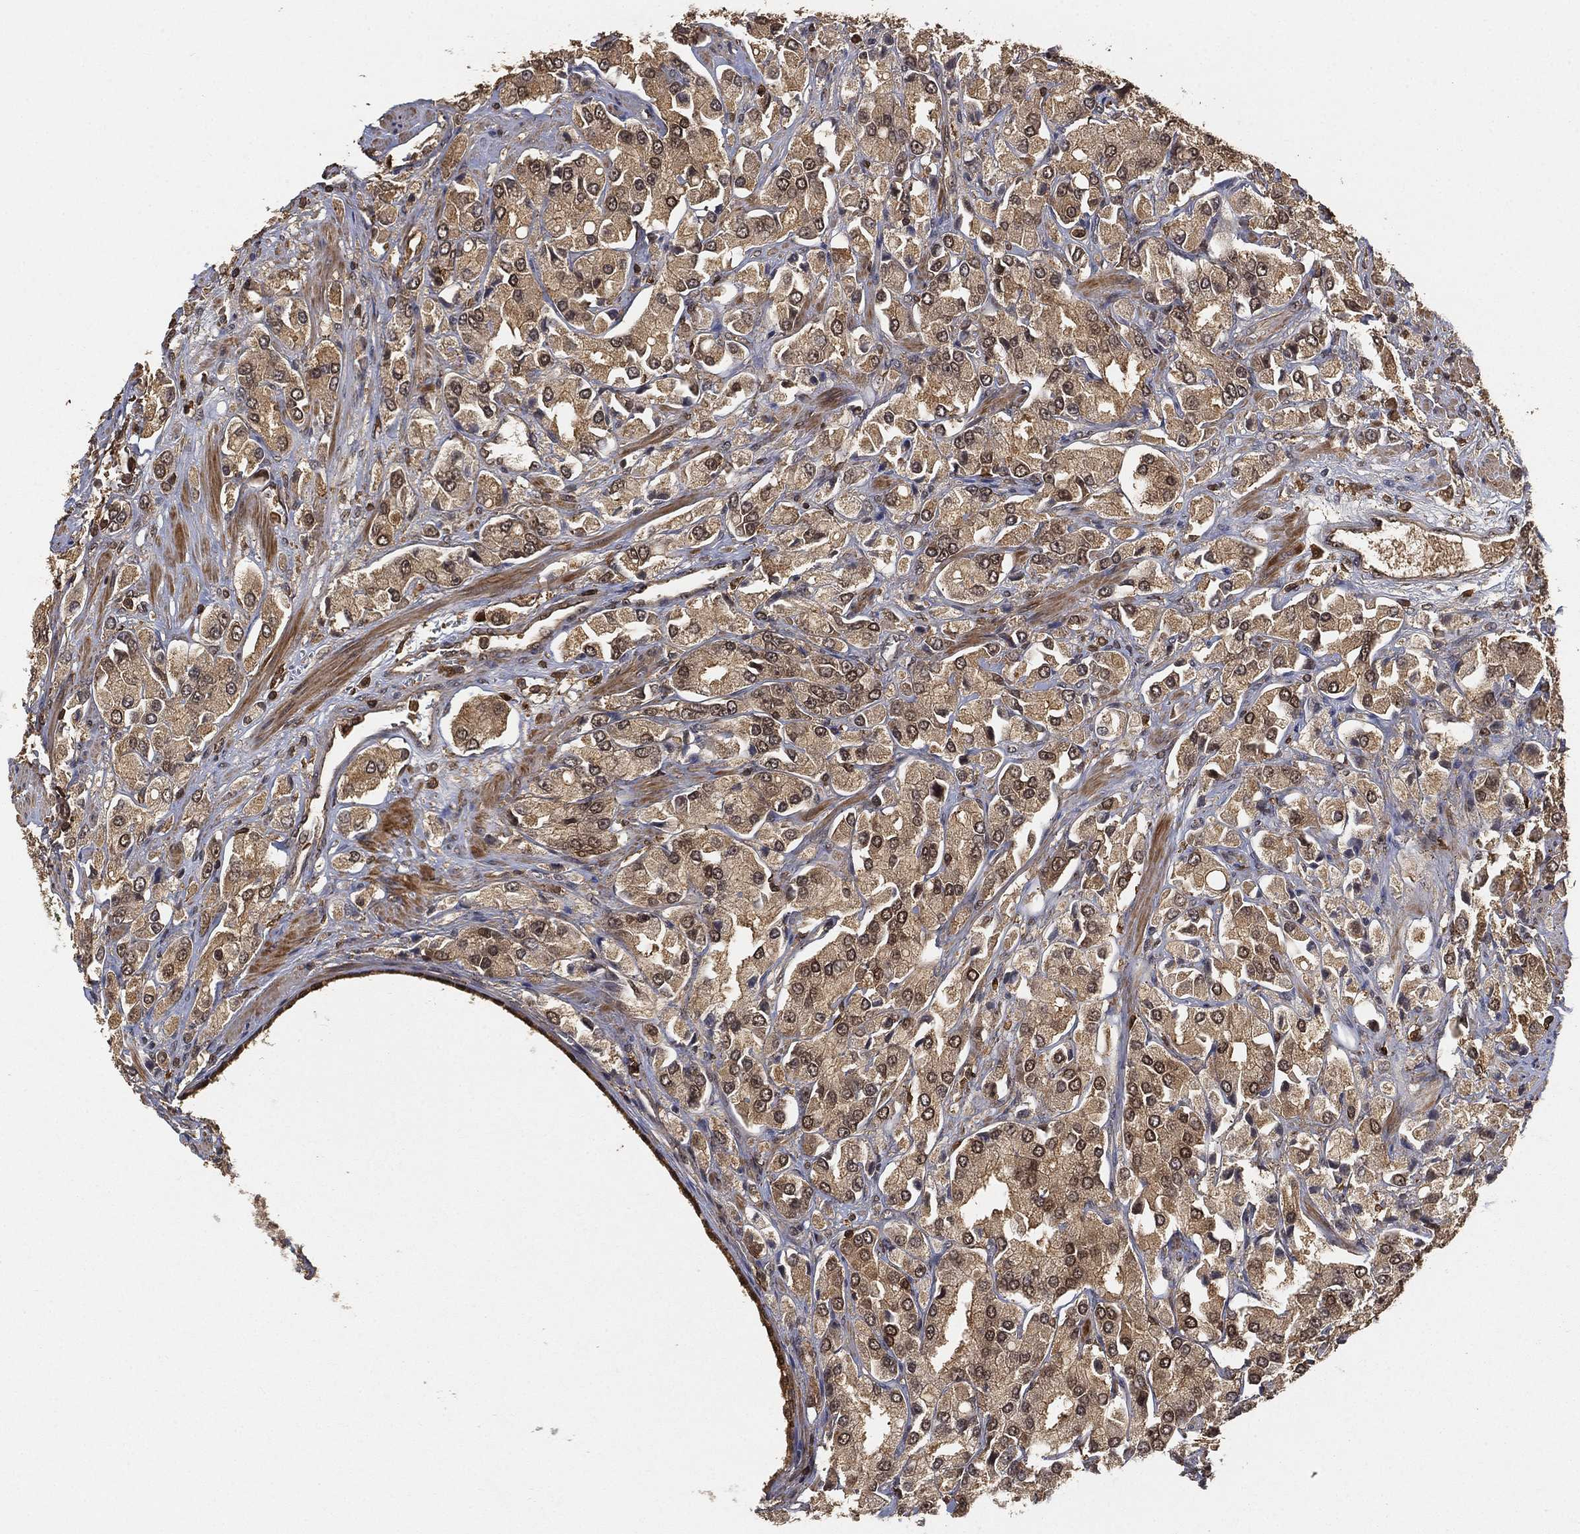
{"staining": {"intensity": "moderate", "quantity": "25%-75%", "location": "cytoplasmic/membranous,nuclear"}, "tissue": "prostate cancer", "cell_type": "Tumor cells", "image_type": "cancer", "snomed": [{"axis": "morphology", "description": "Adenocarcinoma, NOS"}, {"axis": "topography", "description": "Prostate and seminal vesicle, NOS"}, {"axis": "topography", "description": "Prostate"}], "caption": "The immunohistochemical stain shows moderate cytoplasmic/membranous and nuclear positivity in tumor cells of prostate cancer tissue. Nuclei are stained in blue.", "gene": "CRYL1", "patient": {"sex": "male", "age": 64}}